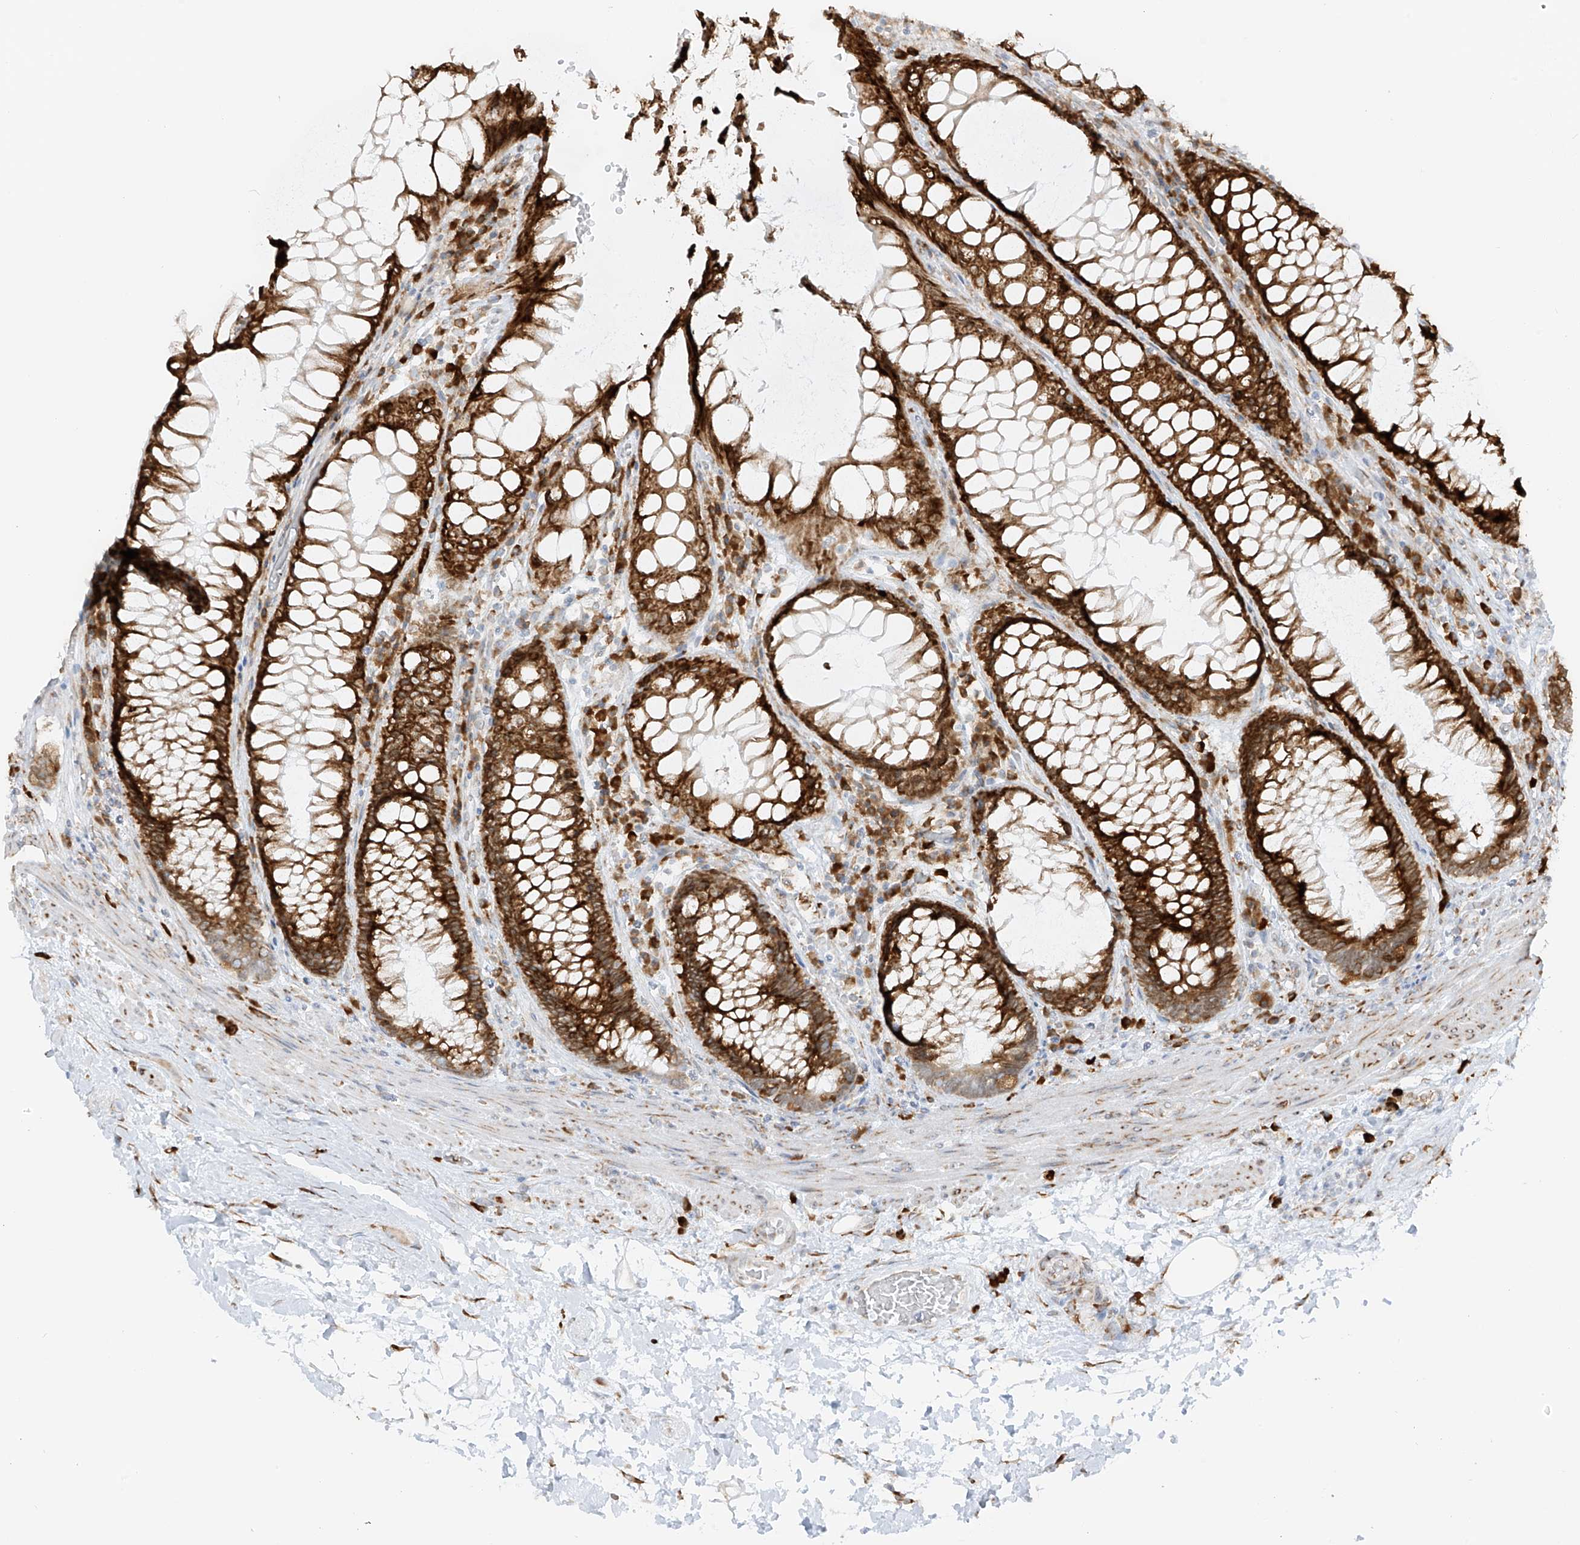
{"staining": {"intensity": "strong", "quantity": ">75%", "location": "cytoplasmic/membranous"}, "tissue": "rectum", "cell_type": "Glandular cells", "image_type": "normal", "snomed": [{"axis": "morphology", "description": "Normal tissue, NOS"}, {"axis": "topography", "description": "Rectum"}], "caption": "The immunohistochemical stain highlights strong cytoplasmic/membranous positivity in glandular cells of benign rectum. The protein is stained brown, and the nuclei are stained in blue (DAB (3,3'-diaminobenzidine) IHC with brightfield microscopy, high magnification).", "gene": "LRRC59", "patient": {"sex": "male", "age": 64}}